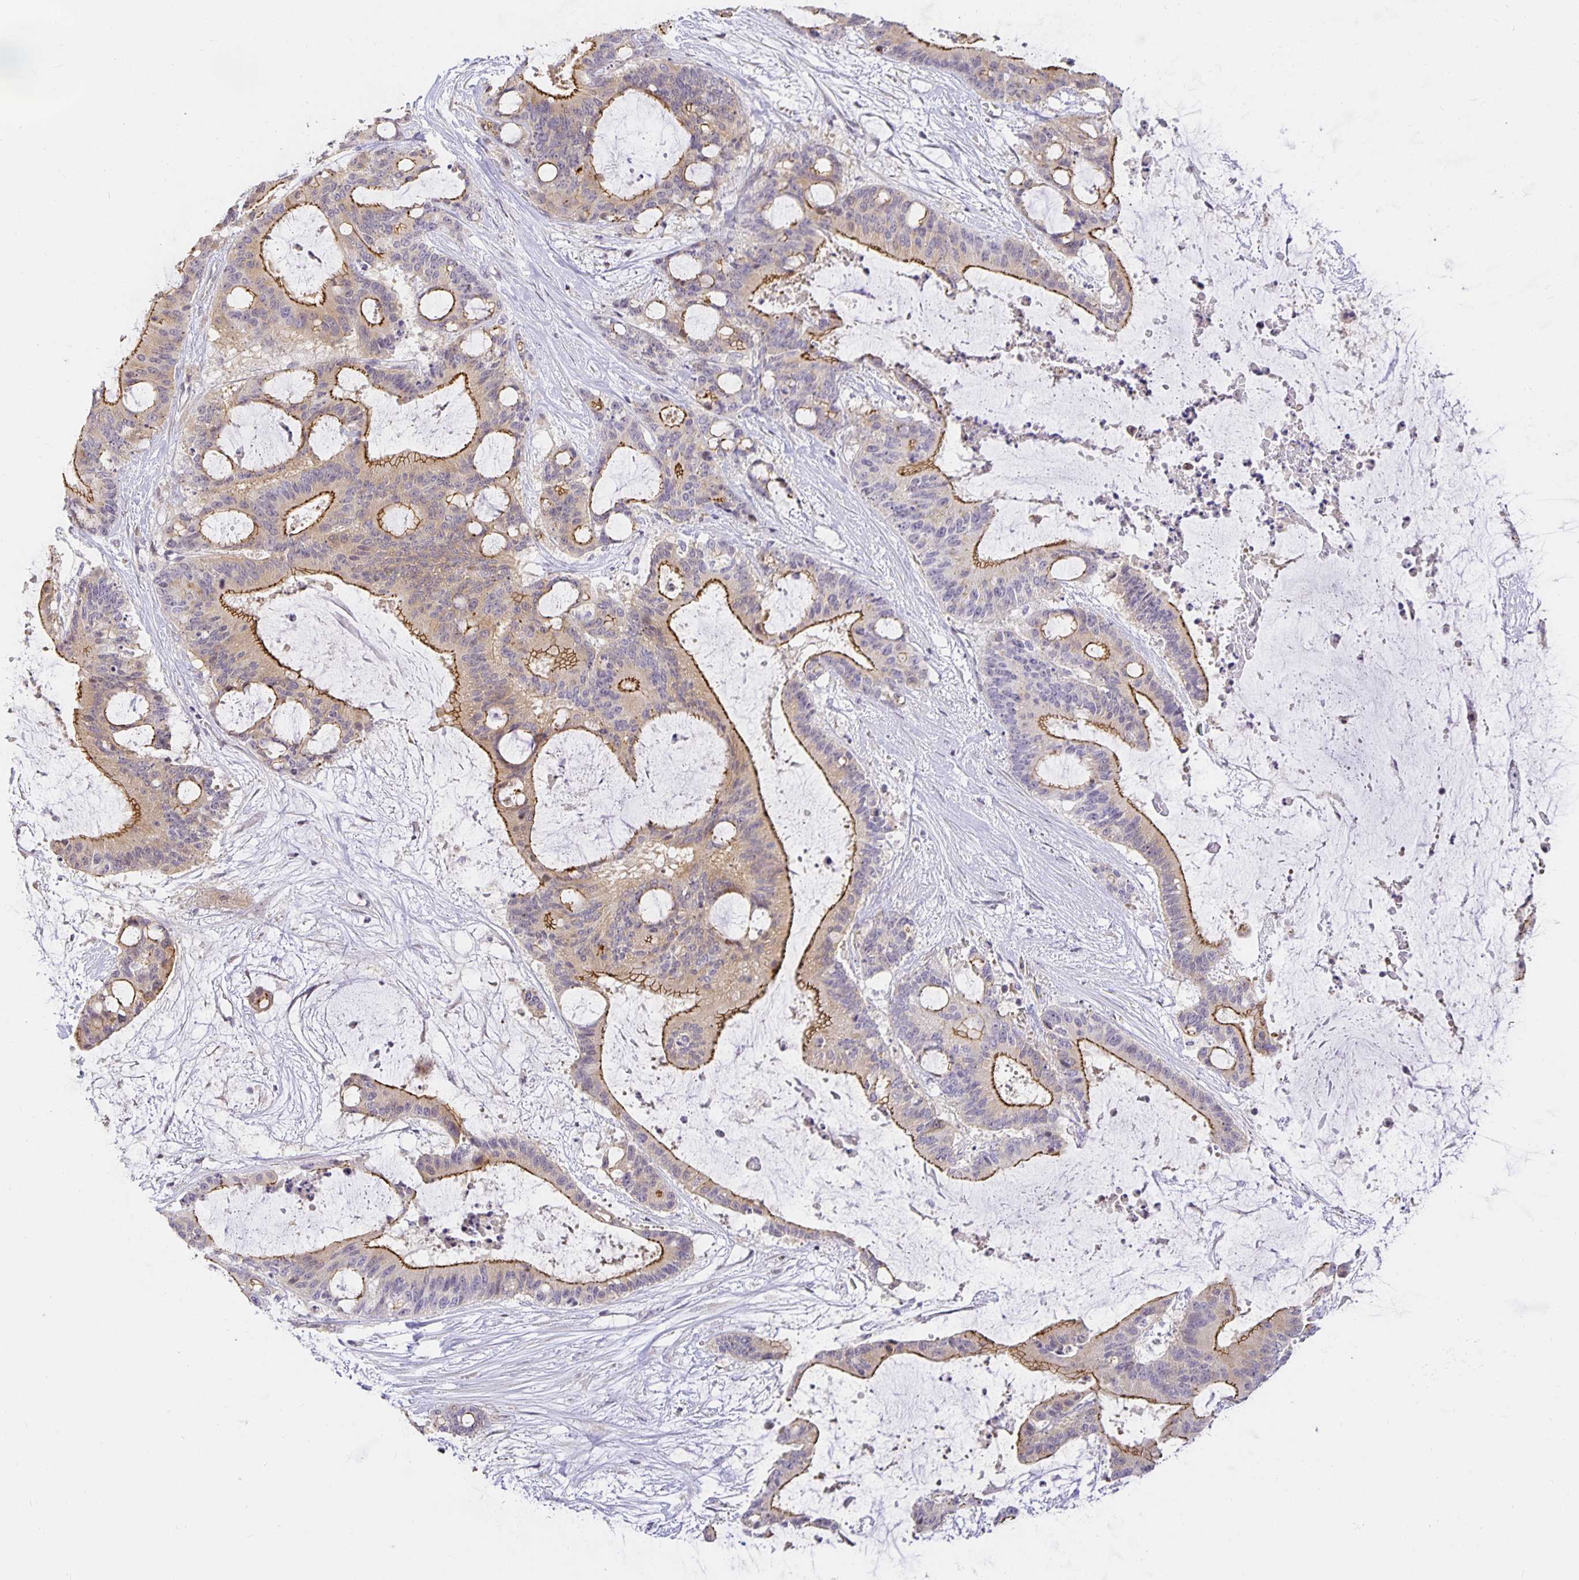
{"staining": {"intensity": "moderate", "quantity": "25%-75%", "location": "cytoplasmic/membranous"}, "tissue": "liver cancer", "cell_type": "Tumor cells", "image_type": "cancer", "snomed": [{"axis": "morphology", "description": "Normal tissue, NOS"}, {"axis": "morphology", "description": "Cholangiocarcinoma"}, {"axis": "topography", "description": "Liver"}, {"axis": "topography", "description": "Peripheral nerve tissue"}], "caption": "This is an image of immunohistochemistry (IHC) staining of liver cholangiocarcinoma, which shows moderate staining in the cytoplasmic/membranous of tumor cells.", "gene": "TJP3", "patient": {"sex": "female", "age": 73}}